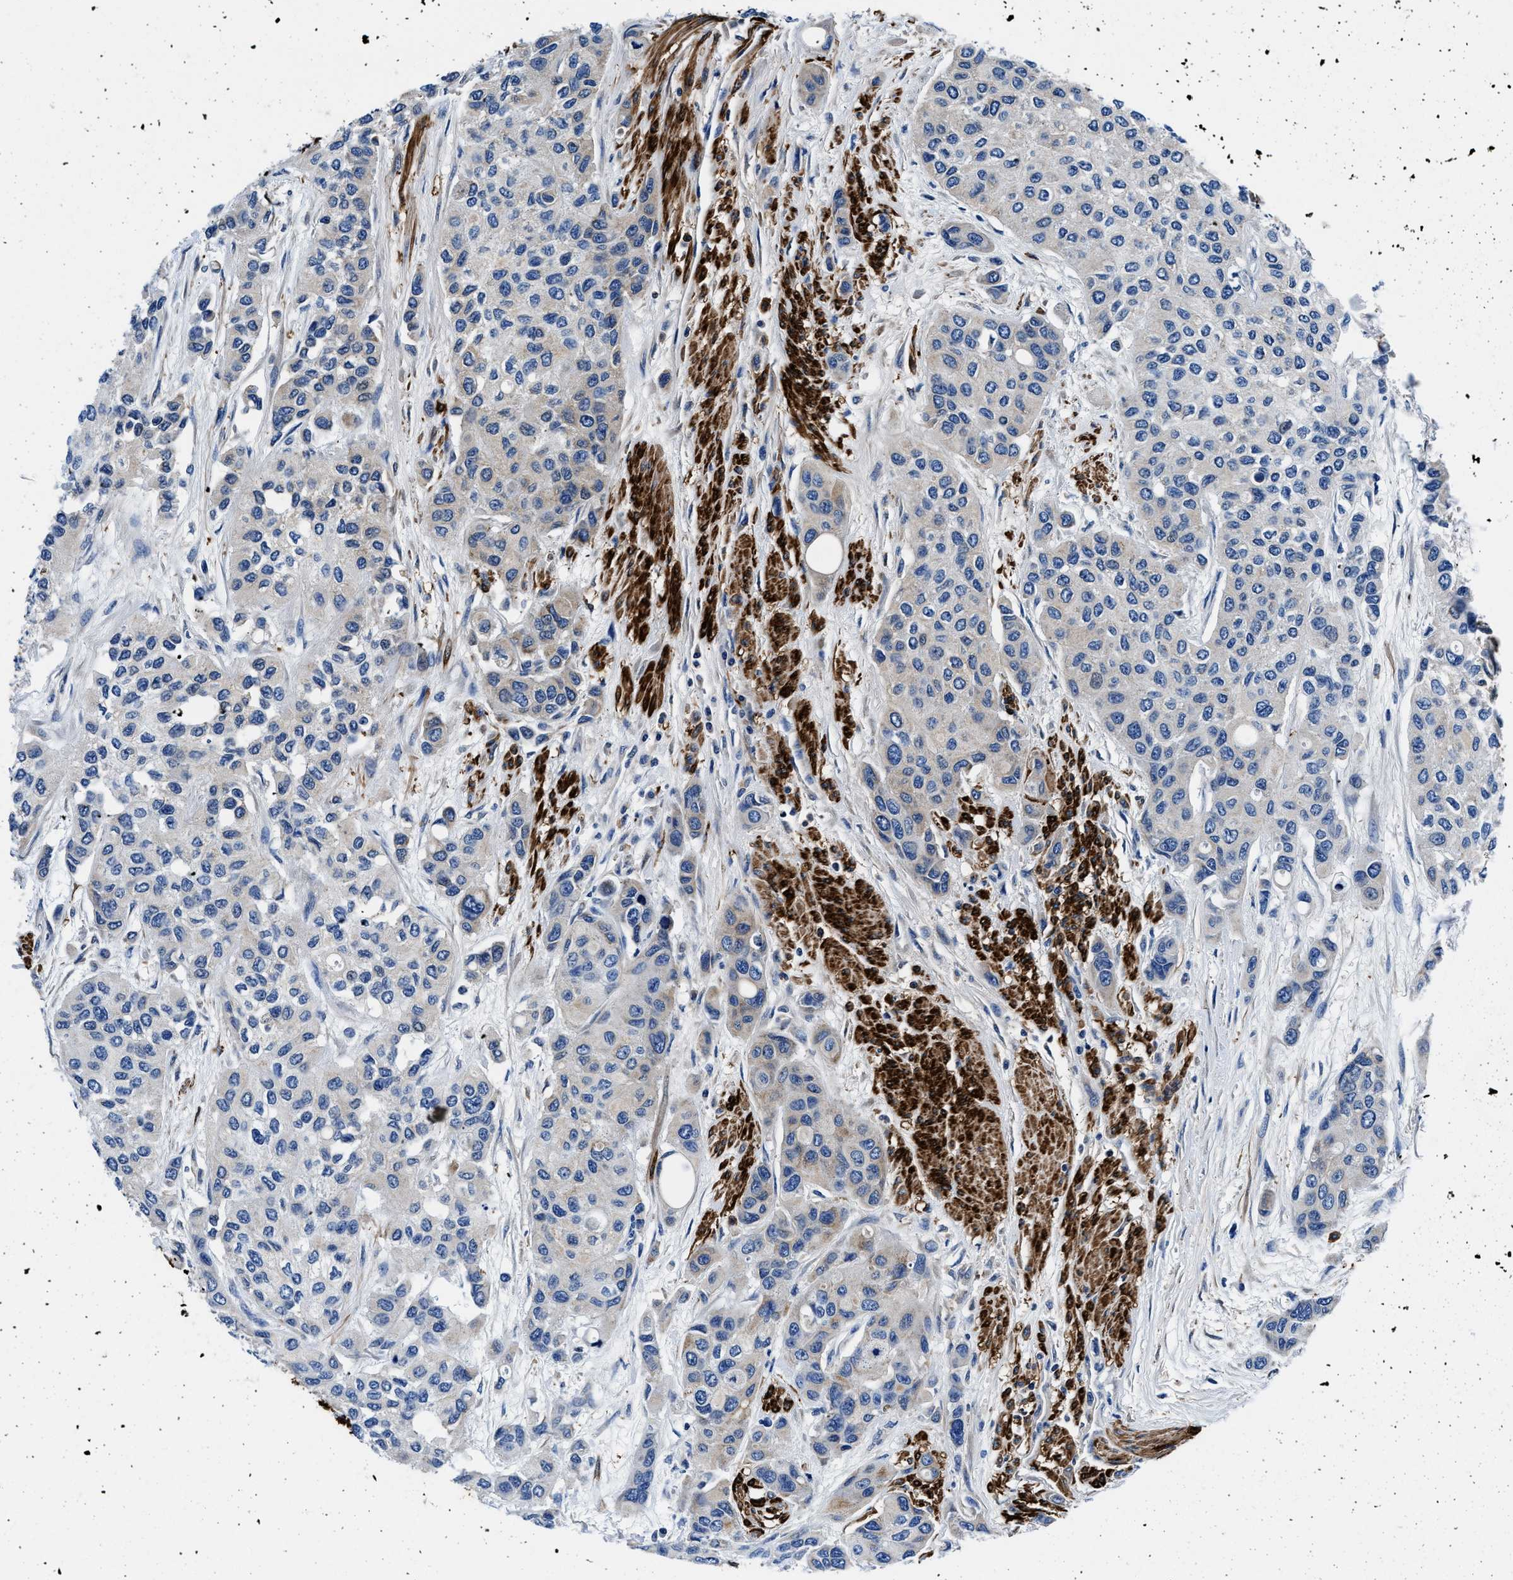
{"staining": {"intensity": "weak", "quantity": "<25%", "location": "cytoplasmic/membranous"}, "tissue": "urothelial cancer", "cell_type": "Tumor cells", "image_type": "cancer", "snomed": [{"axis": "morphology", "description": "Urothelial carcinoma, High grade"}, {"axis": "topography", "description": "Urinary bladder"}], "caption": "The micrograph exhibits no significant expression in tumor cells of urothelial cancer. (Immunohistochemistry, brightfield microscopy, high magnification).", "gene": "TEX261", "patient": {"sex": "female", "age": 56}}